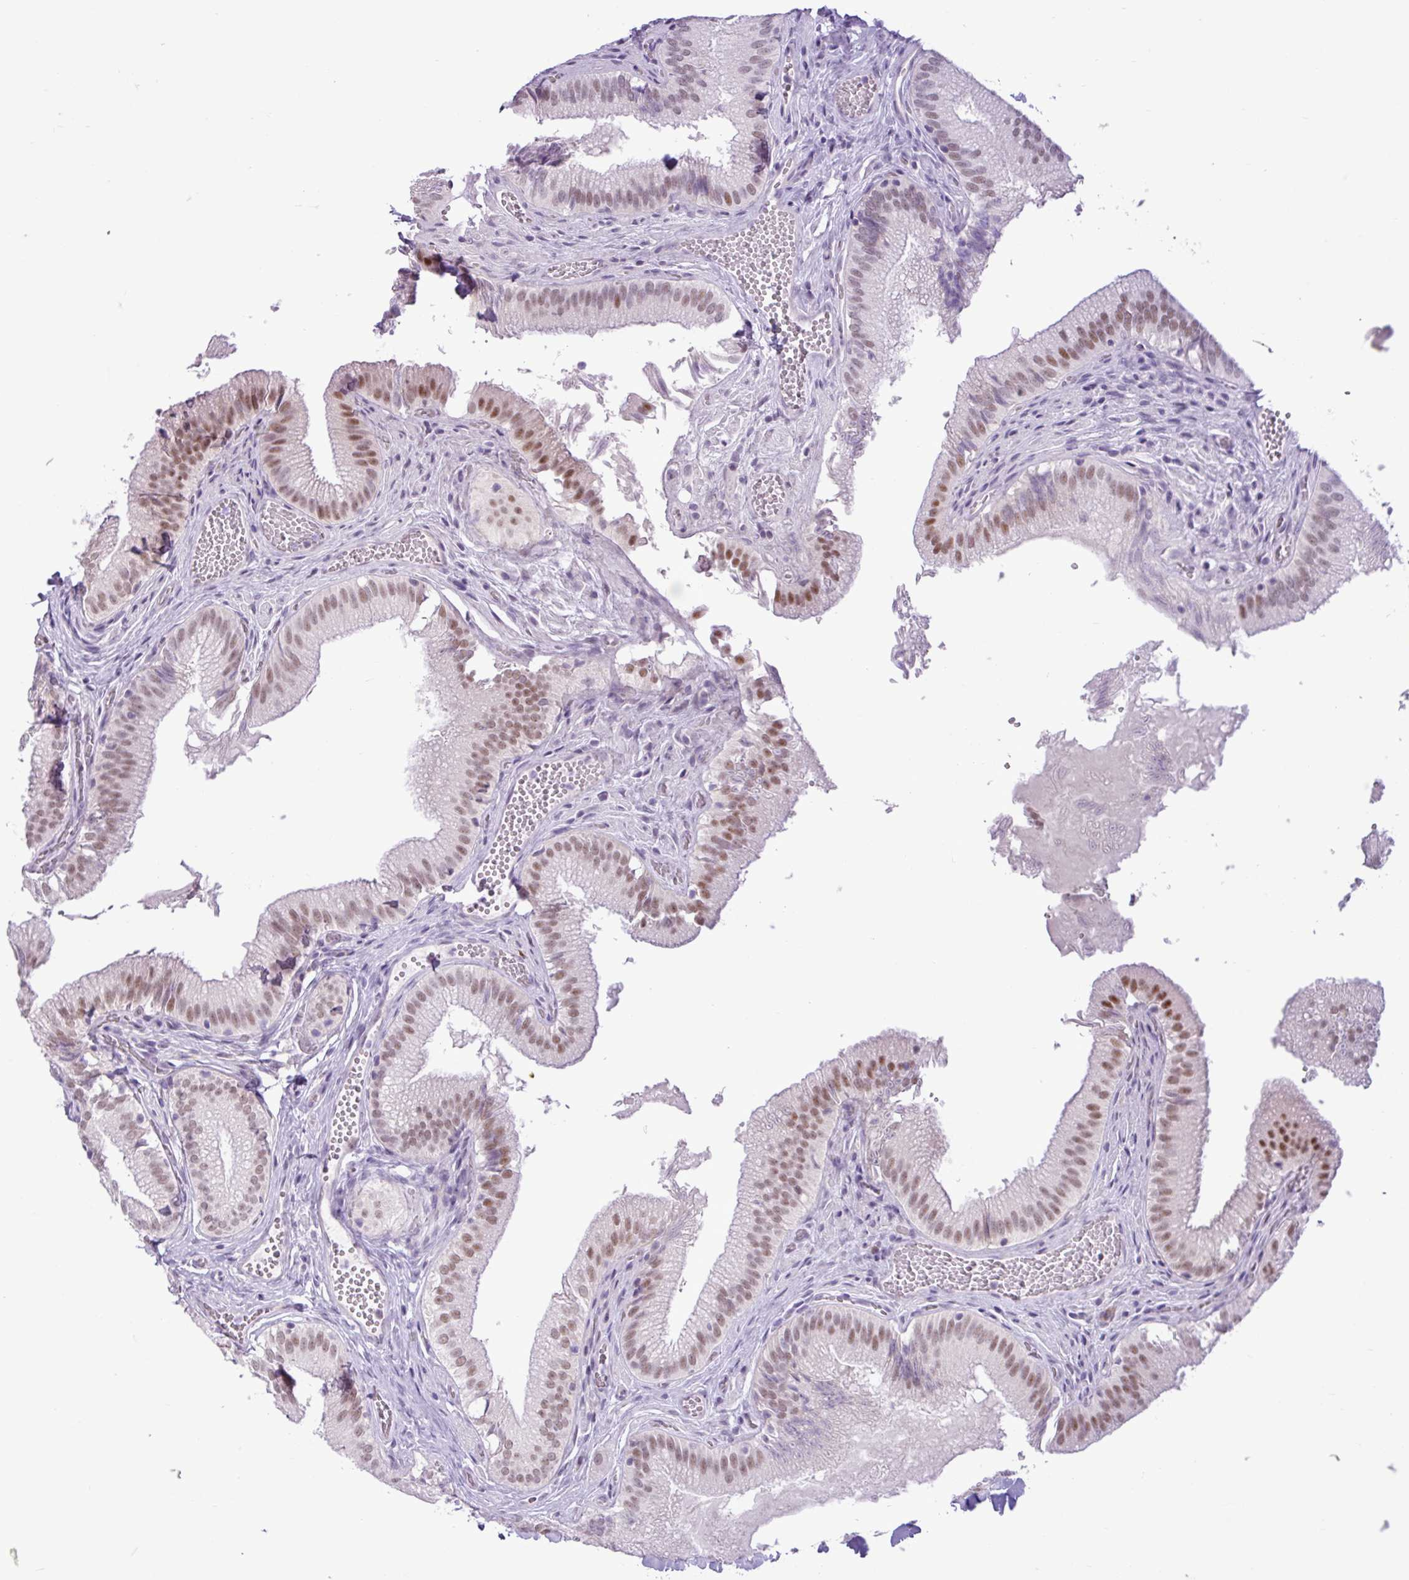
{"staining": {"intensity": "moderate", "quantity": ">75%", "location": "nuclear"}, "tissue": "gallbladder", "cell_type": "Glandular cells", "image_type": "normal", "snomed": [{"axis": "morphology", "description": "Normal tissue, NOS"}, {"axis": "topography", "description": "Gallbladder"}, {"axis": "topography", "description": "Peripheral nerve tissue"}], "caption": "Immunohistochemistry (DAB) staining of normal gallbladder reveals moderate nuclear protein staining in about >75% of glandular cells.", "gene": "ELOA2", "patient": {"sex": "male", "age": 17}}